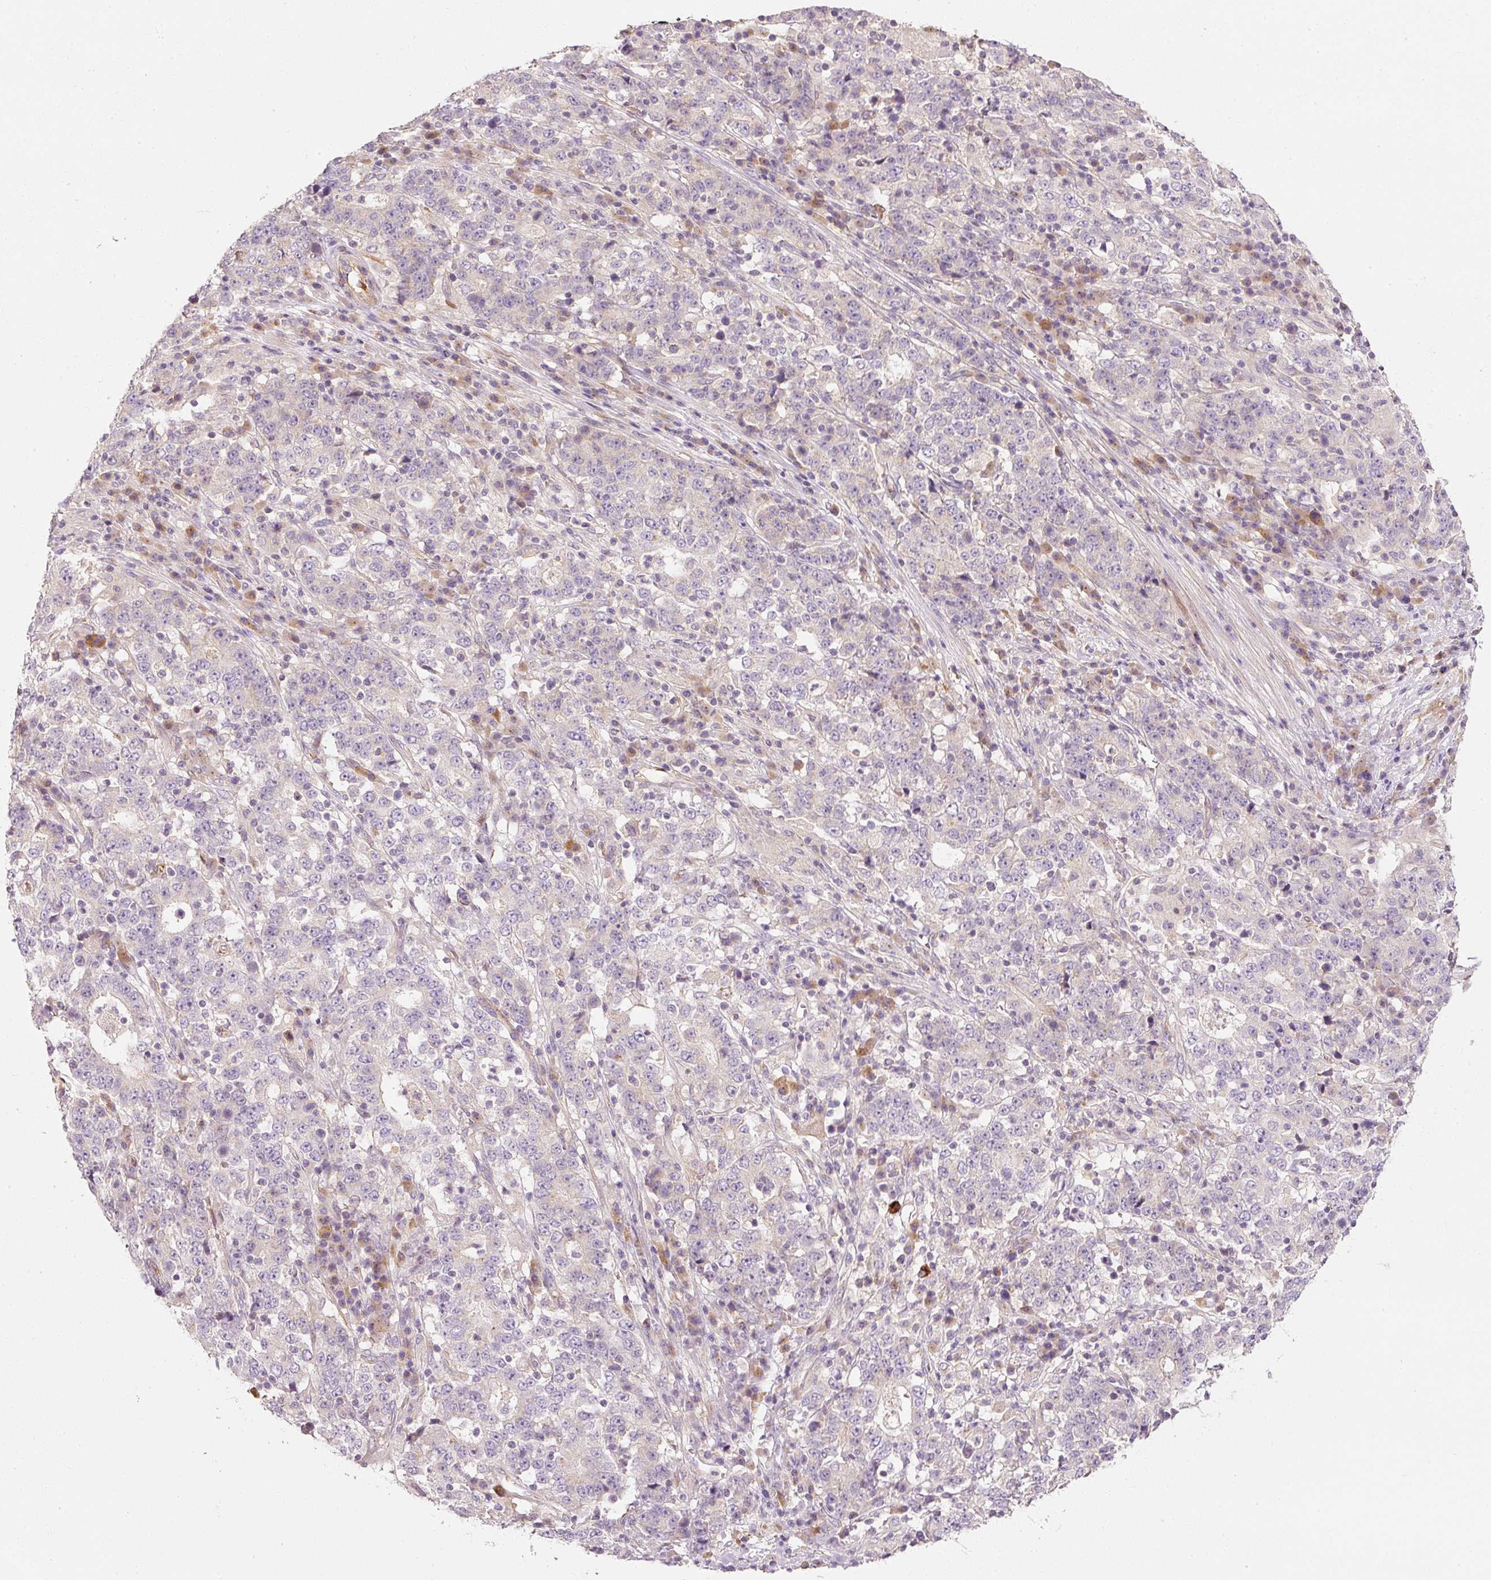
{"staining": {"intensity": "negative", "quantity": "none", "location": "none"}, "tissue": "stomach cancer", "cell_type": "Tumor cells", "image_type": "cancer", "snomed": [{"axis": "morphology", "description": "Adenocarcinoma, NOS"}, {"axis": "topography", "description": "Stomach"}], "caption": "Stomach cancer (adenocarcinoma) was stained to show a protein in brown. There is no significant expression in tumor cells.", "gene": "RNF167", "patient": {"sex": "male", "age": 59}}